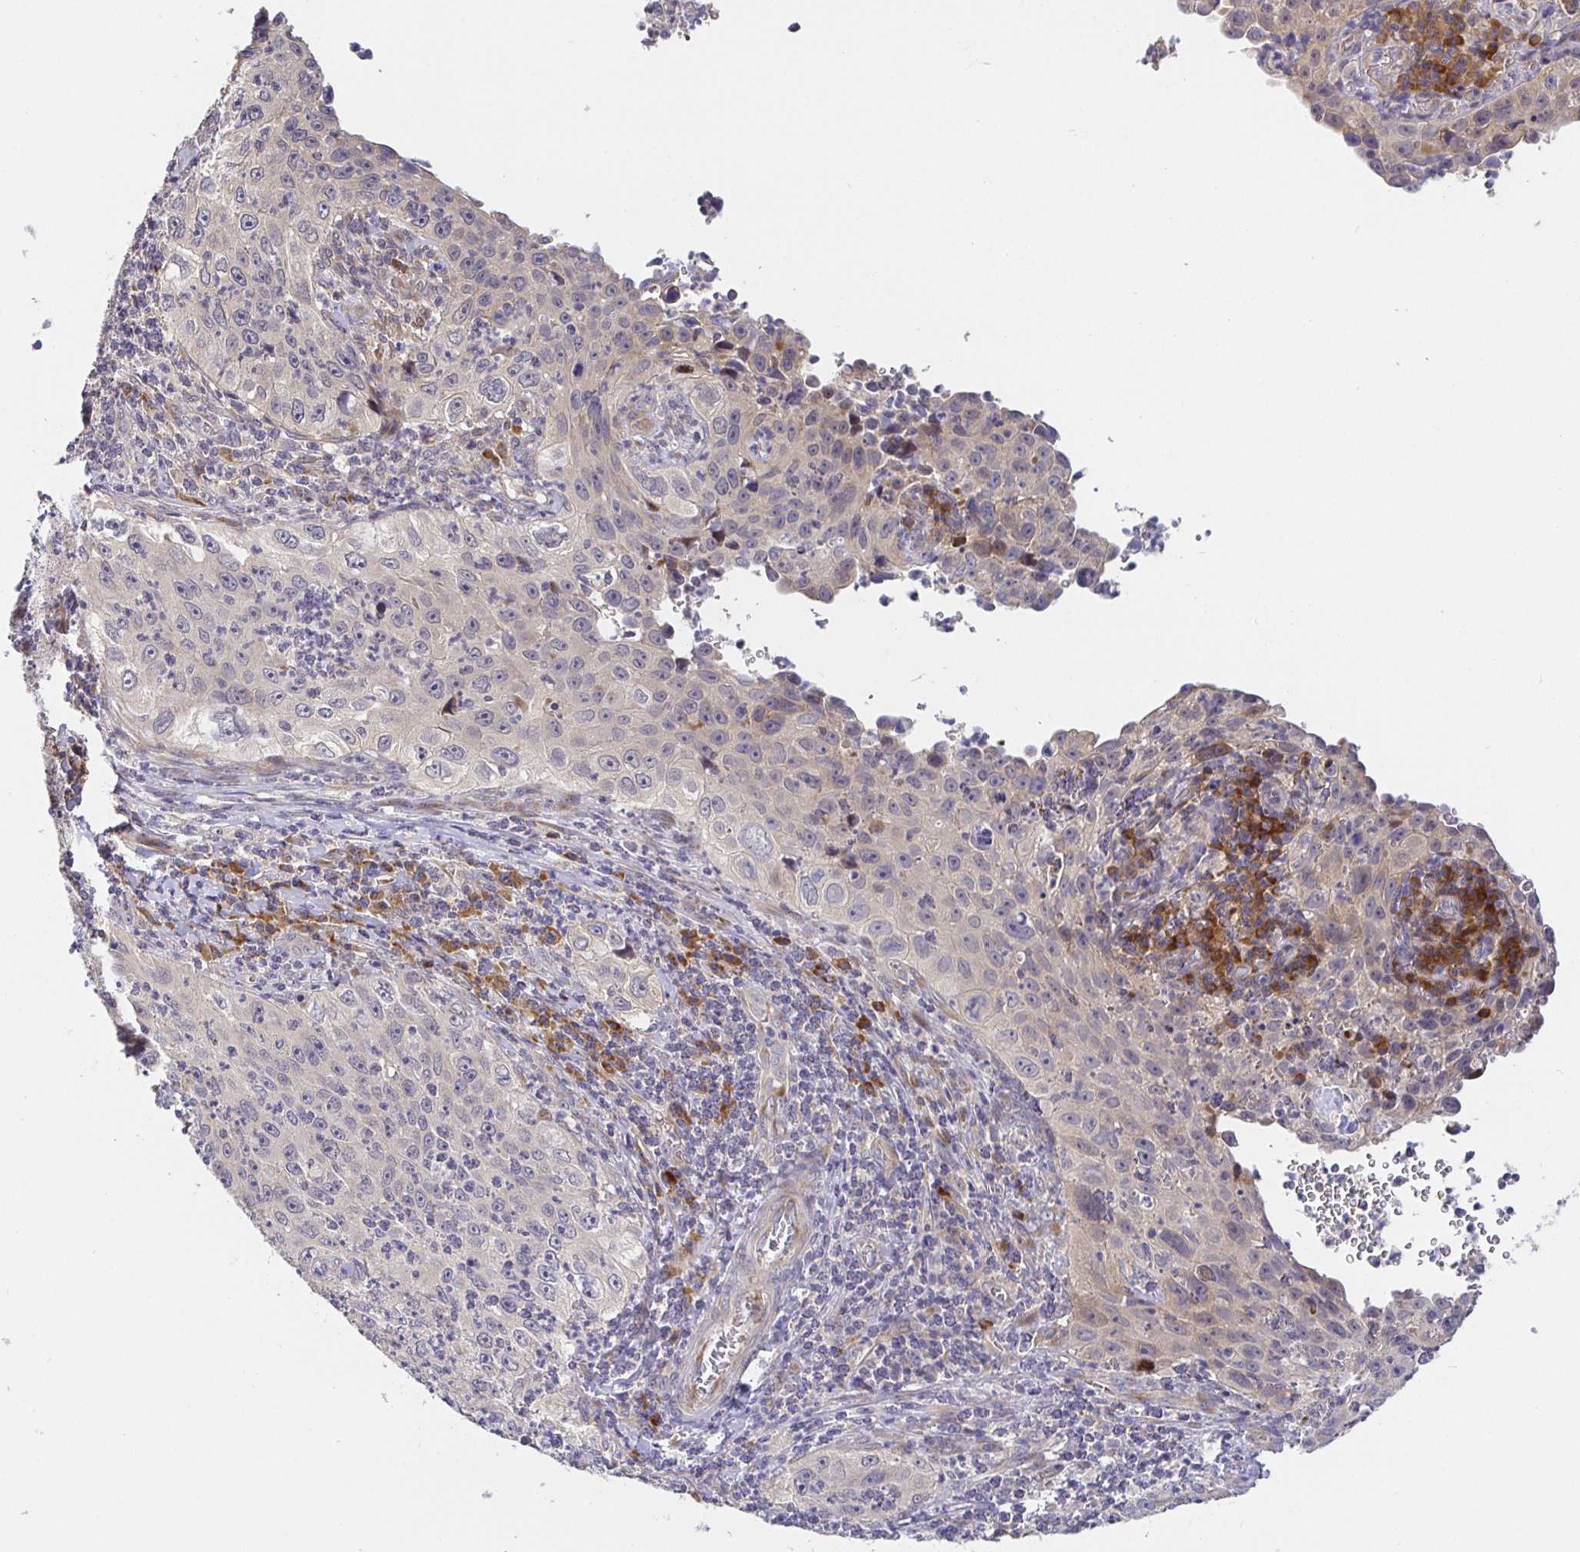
{"staining": {"intensity": "negative", "quantity": "none", "location": "none"}, "tissue": "cervical cancer", "cell_type": "Tumor cells", "image_type": "cancer", "snomed": [{"axis": "morphology", "description": "Squamous cell carcinoma, NOS"}, {"axis": "topography", "description": "Cervix"}], "caption": "Immunohistochemistry (IHC) micrograph of neoplastic tissue: human cervical cancer (squamous cell carcinoma) stained with DAB exhibits no significant protein expression in tumor cells.", "gene": "ZDHHC11", "patient": {"sex": "female", "age": 30}}